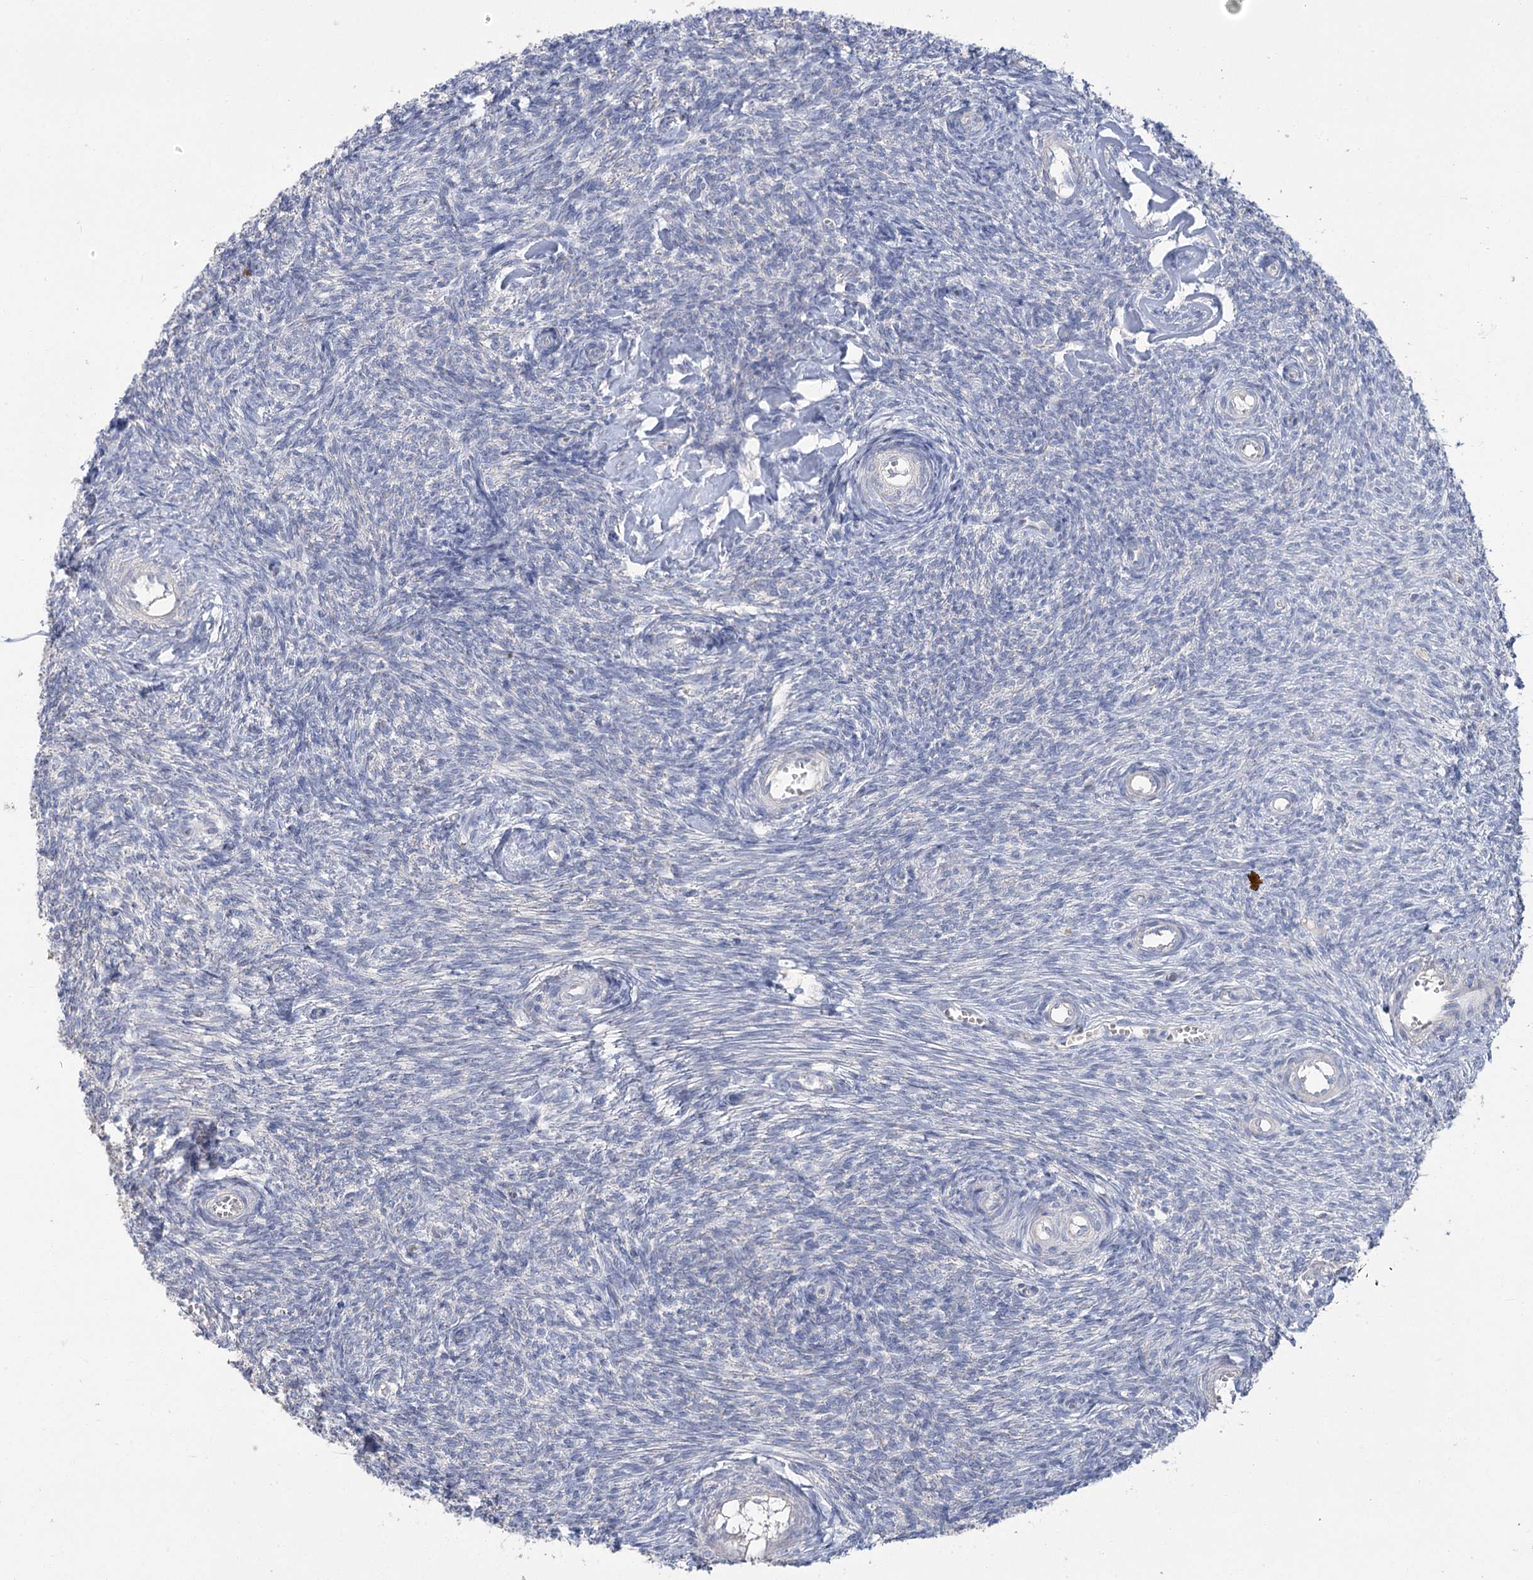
{"staining": {"intensity": "negative", "quantity": "none", "location": "none"}, "tissue": "ovary", "cell_type": "Ovarian stroma cells", "image_type": "normal", "snomed": [{"axis": "morphology", "description": "Normal tissue, NOS"}, {"axis": "topography", "description": "Ovary"}], "caption": "This is an immunohistochemistry photomicrograph of unremarkable human ovary. There is no expression in ovarian stroma cells.", "gene": "SLC9A3", "patient": {"sex": "female", "age": 44}}